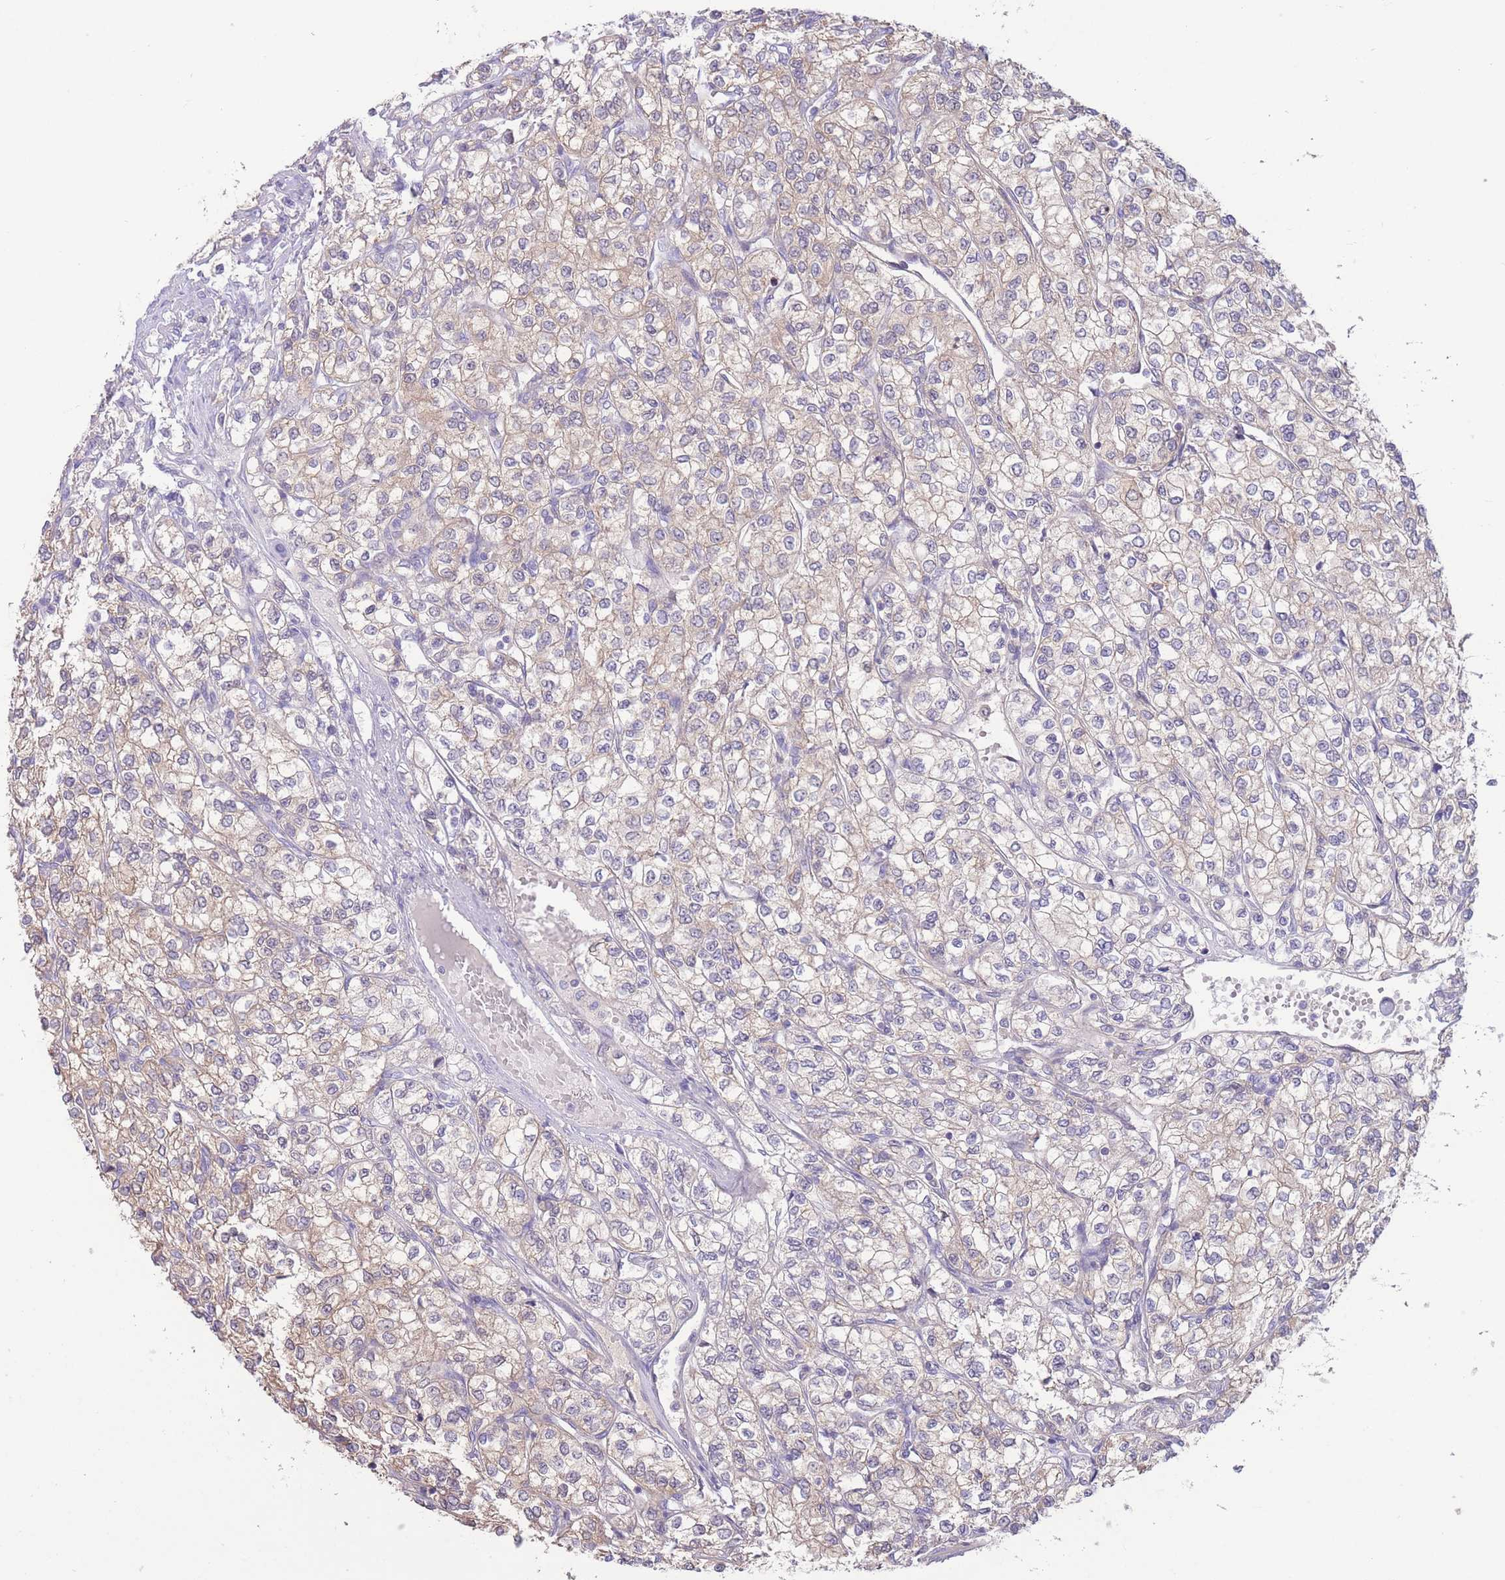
{"staining": {"intensity": "weak", "quantity": ">75%", "location": "cytoplasmic/membranous"}, "tissue": "renal cancer", "cell_type": "Tumor cells", "image_type": "cancer", "snomed": [{"axis": "morphology", "description": "Adenocarcinoma, NOS"}, {"axis": "topography", "description": "Kidney"}], "caption": "Immunohistochemical staining of renal cancer reveals low levels of weak cytoplasmic/membranous expression in about >75% of tumor cells. The protein of interest is shown in brown color, while the nuclei are stained blue.", "gene": "FAH", "patient": {"sex": "male", "age": 80}}